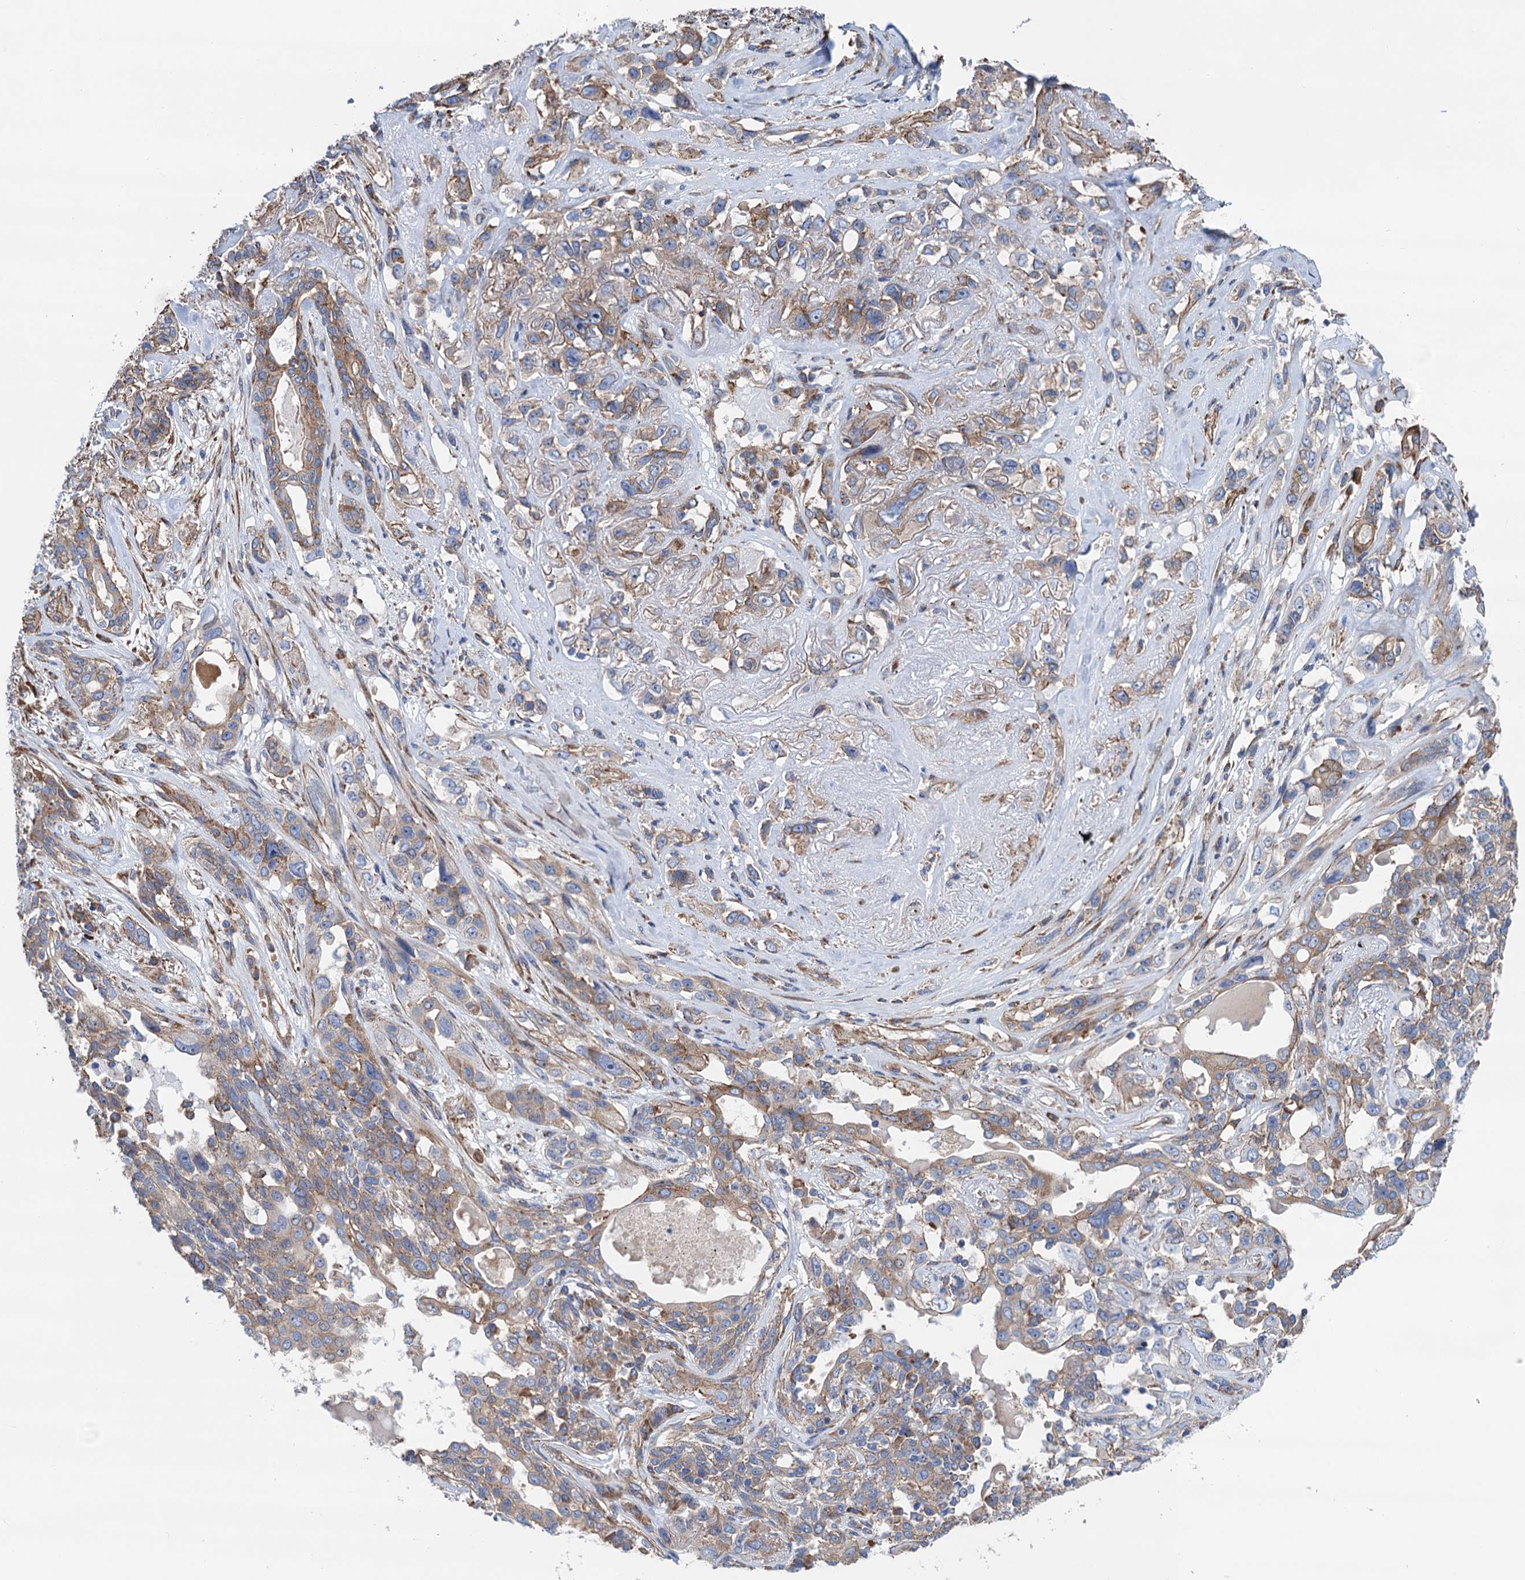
{"staining": {"intensity": "weak", "quantity": ">75%", "location": "cytoplasmic/membranous"}, "tissue": "lung cancer", "cell_type": "Tumor cells", "image_type": "cancer", "snomed": [{"axis": "morphology", "description": "Squamous cell carcinoma, NOS"}, {"axis": "topography", "description": "Lung"}], "caption": "Brown immunohistochemical staining in lung cancer (squamous cell carcinoma) exhibits weak cytoplasmic/membranous staining in approximately >75% of tumor cells. (Stains: DAB in brown, nuclei in blue, Microscopy: brightfield microscopy at high magnification).", "gene": "SLC12A7", "patient": {"sex": "female", "age": 70}}